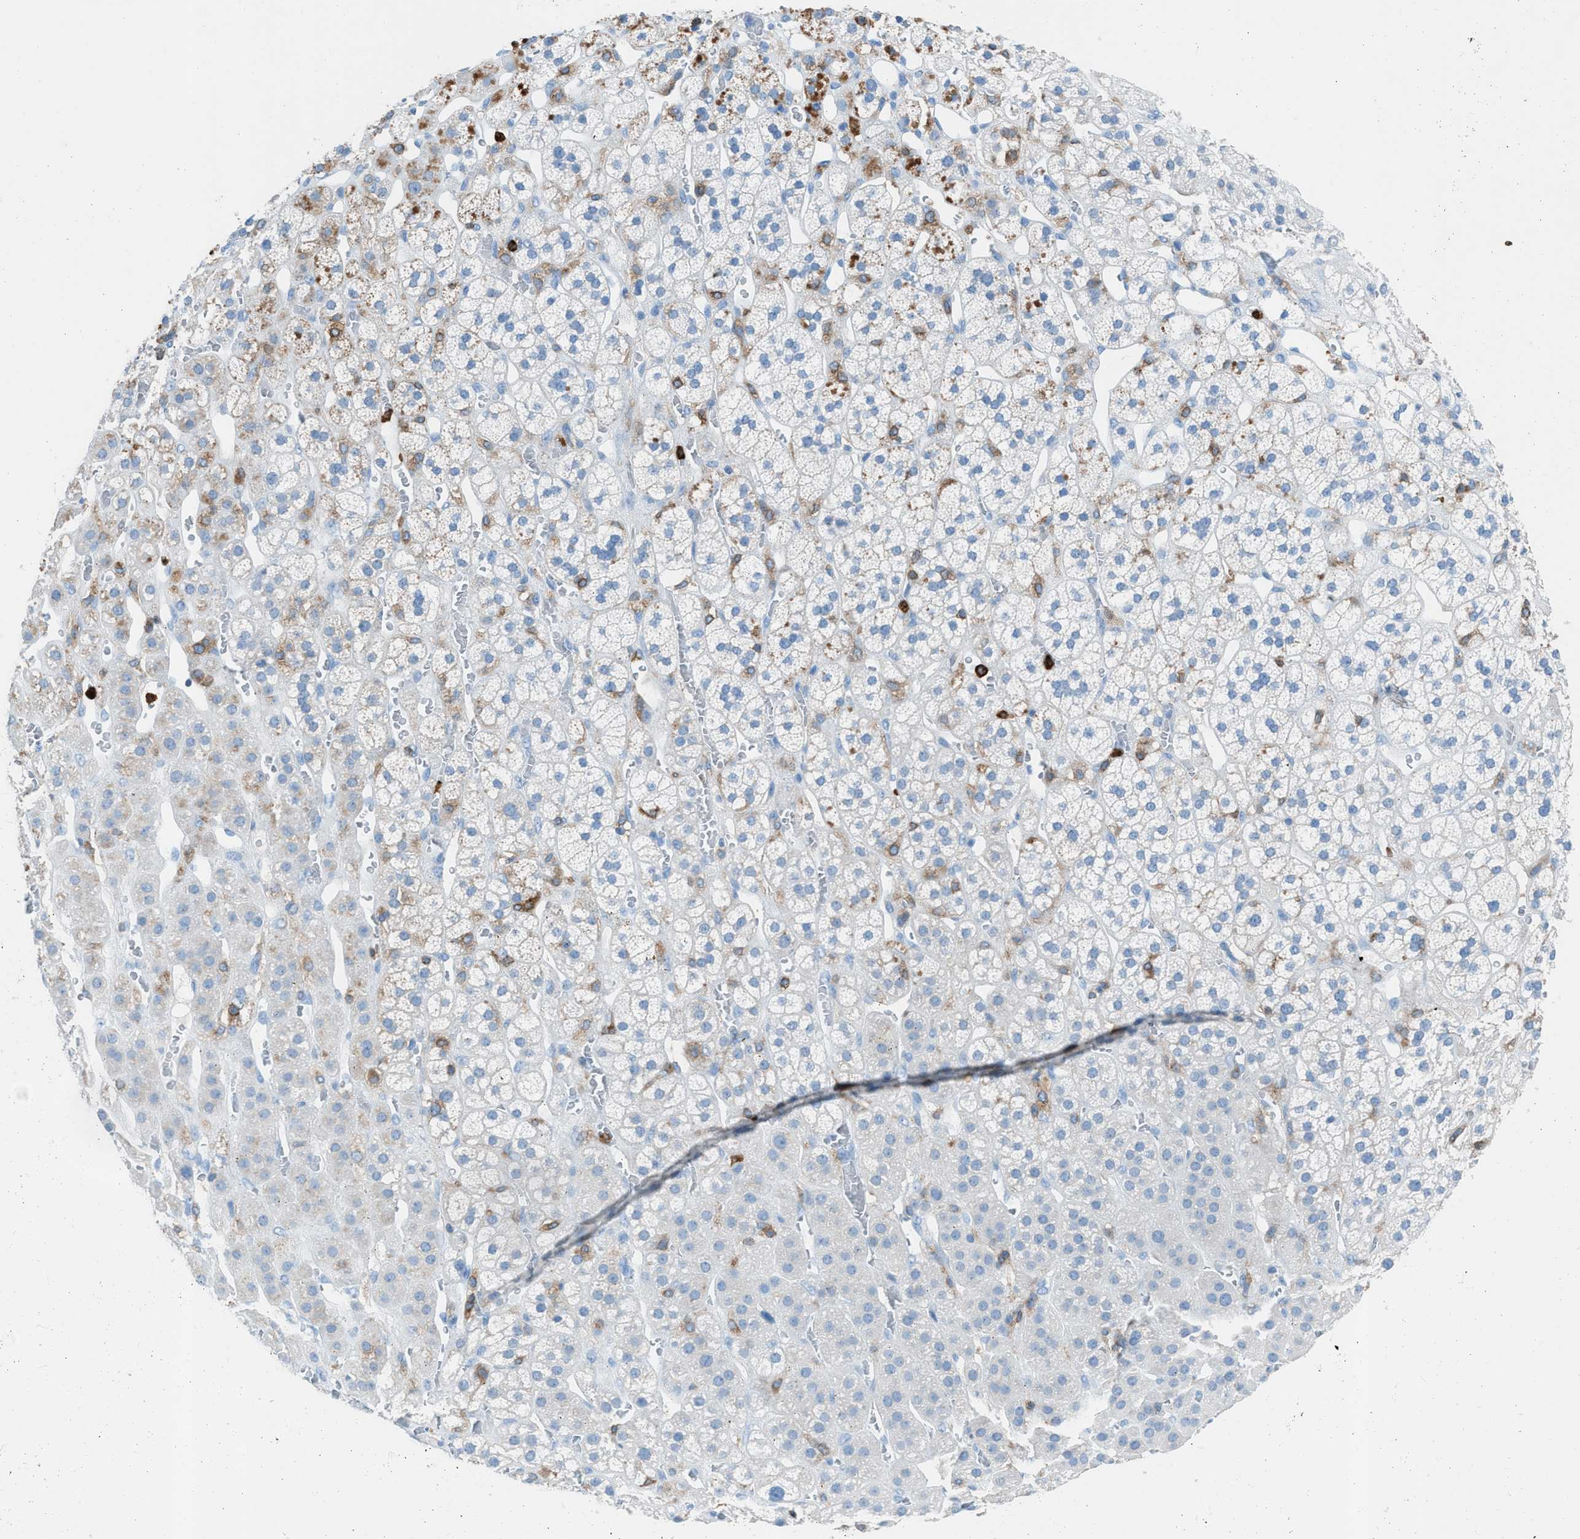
{"staining": {"intensity": "moderate", "quantity": "<25%", "location": "cytoplasmic/membranous"}, "tissue": "adrenal gland", "cell_type": "Glandular cells", "image_type": "normal", "snomed": [{"axis": "morphology", "description": "Normal tissue, NOS"}, {"axis": "topography", "description": "Adrenal gland"}], "caption": "Immunohistochemistry (DAB) staining of benign human adrenal gland reveals moderate cytoplasmic/membranous protein staining in about <25% of glandular cells. Ihc stains the protein in brown and the nuclei are stained blue.", "gene": "ITGB2", "patient": {"sex": "male", "age": 56}}